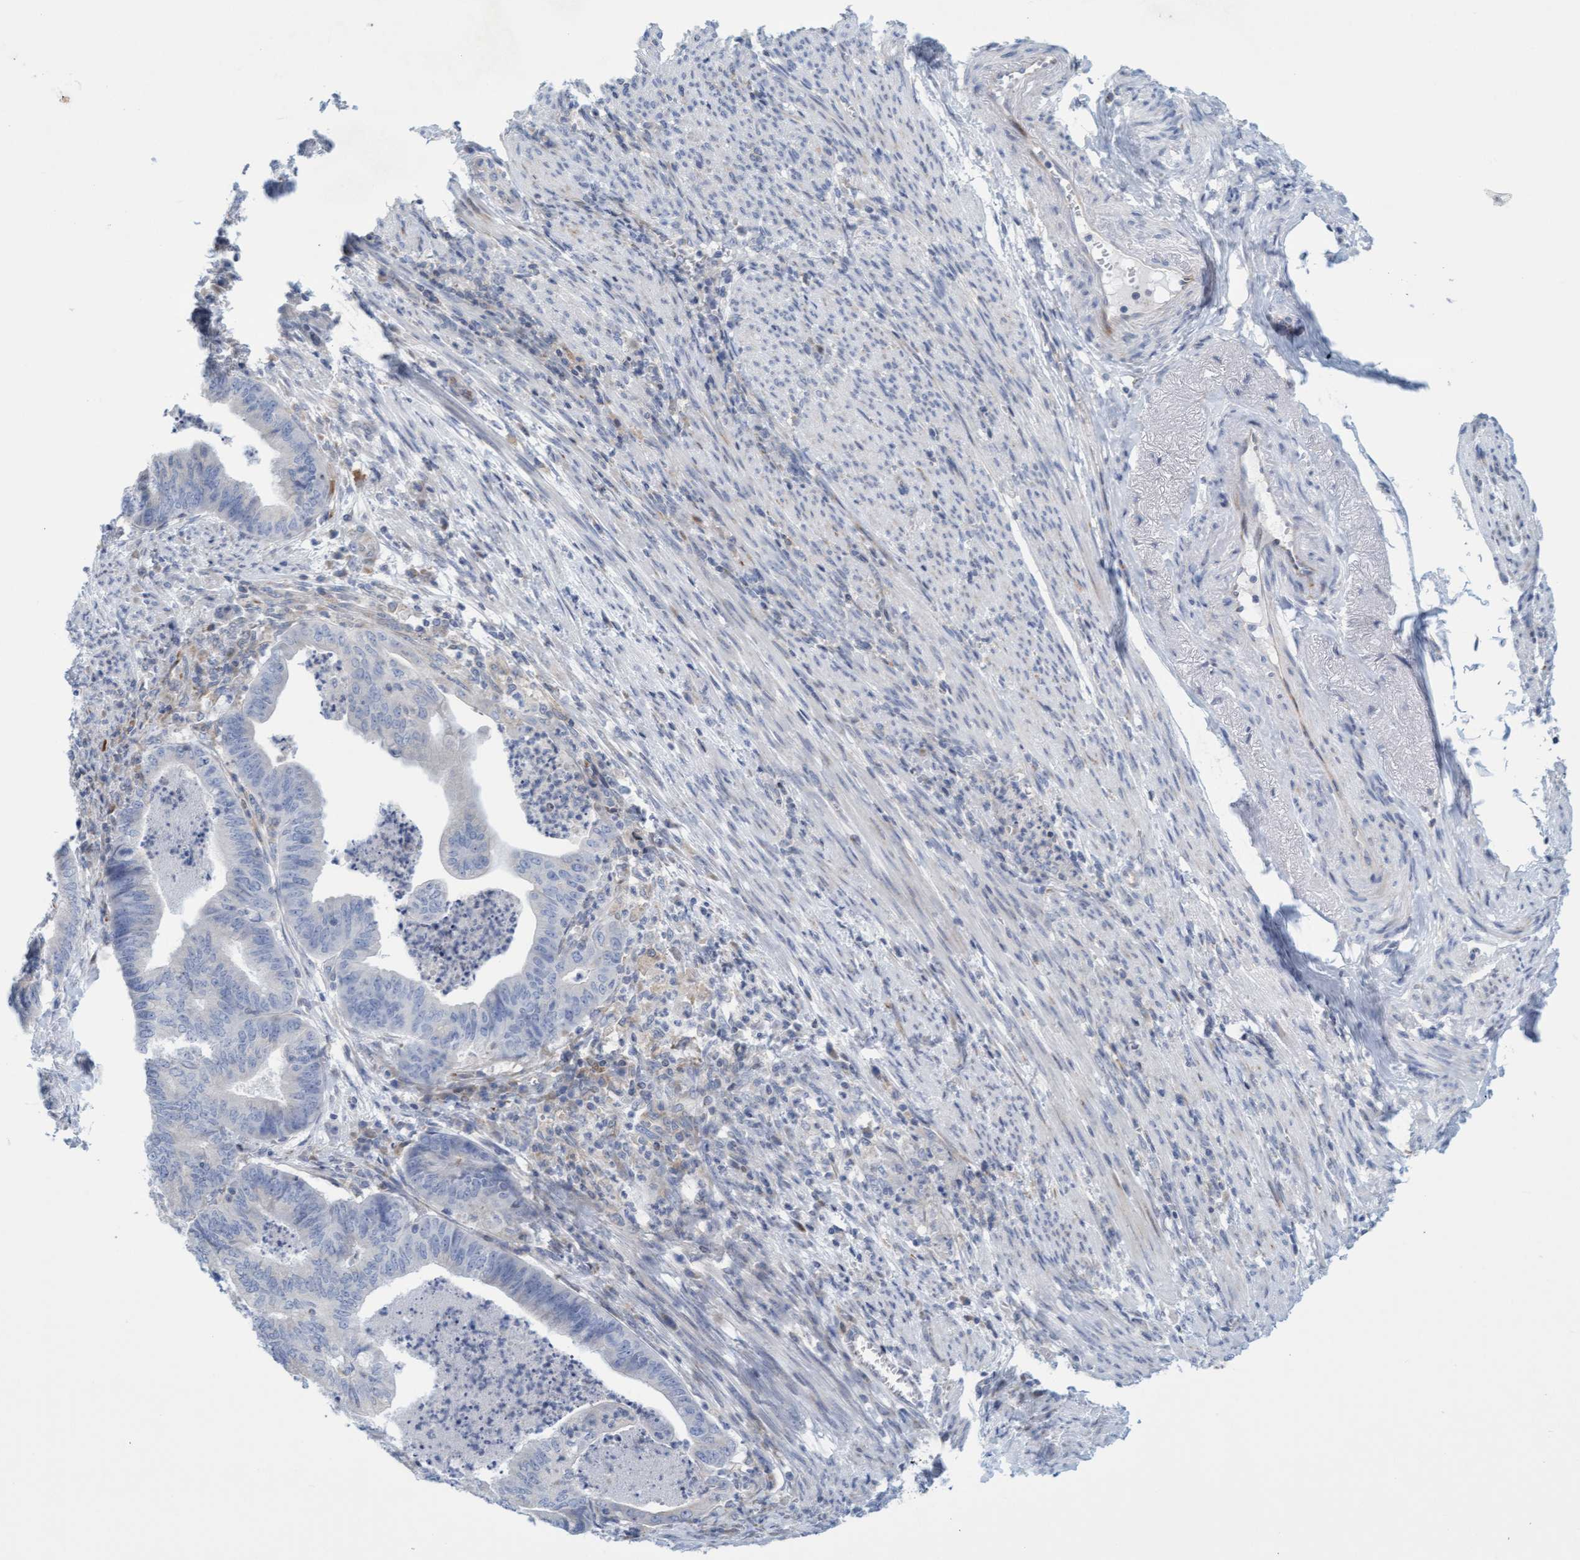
{"staining": {"intensity": "negative", "quantity": "none", "location": "none"}, "tissue": "endometrial cancer", "cell_type": "Tumor cells", "image_type": "cancer", "snomed": [{"axis": "morphology", "description": "Polyp, NOS"}, {"axis": "morphology", "description": "Adenocarcinoma, NOS"}, {"axis": "morphology", "description": "Adenoma, NOS"}, {"axis": "topography", "description": "Endometrium"}], "caption": "Immunohistochemical staining of human endometrial cancer reveals no significant expression in tumor cells.", "gene": "SLC28A3", "patient": {"sex": "female", "age": 79}}